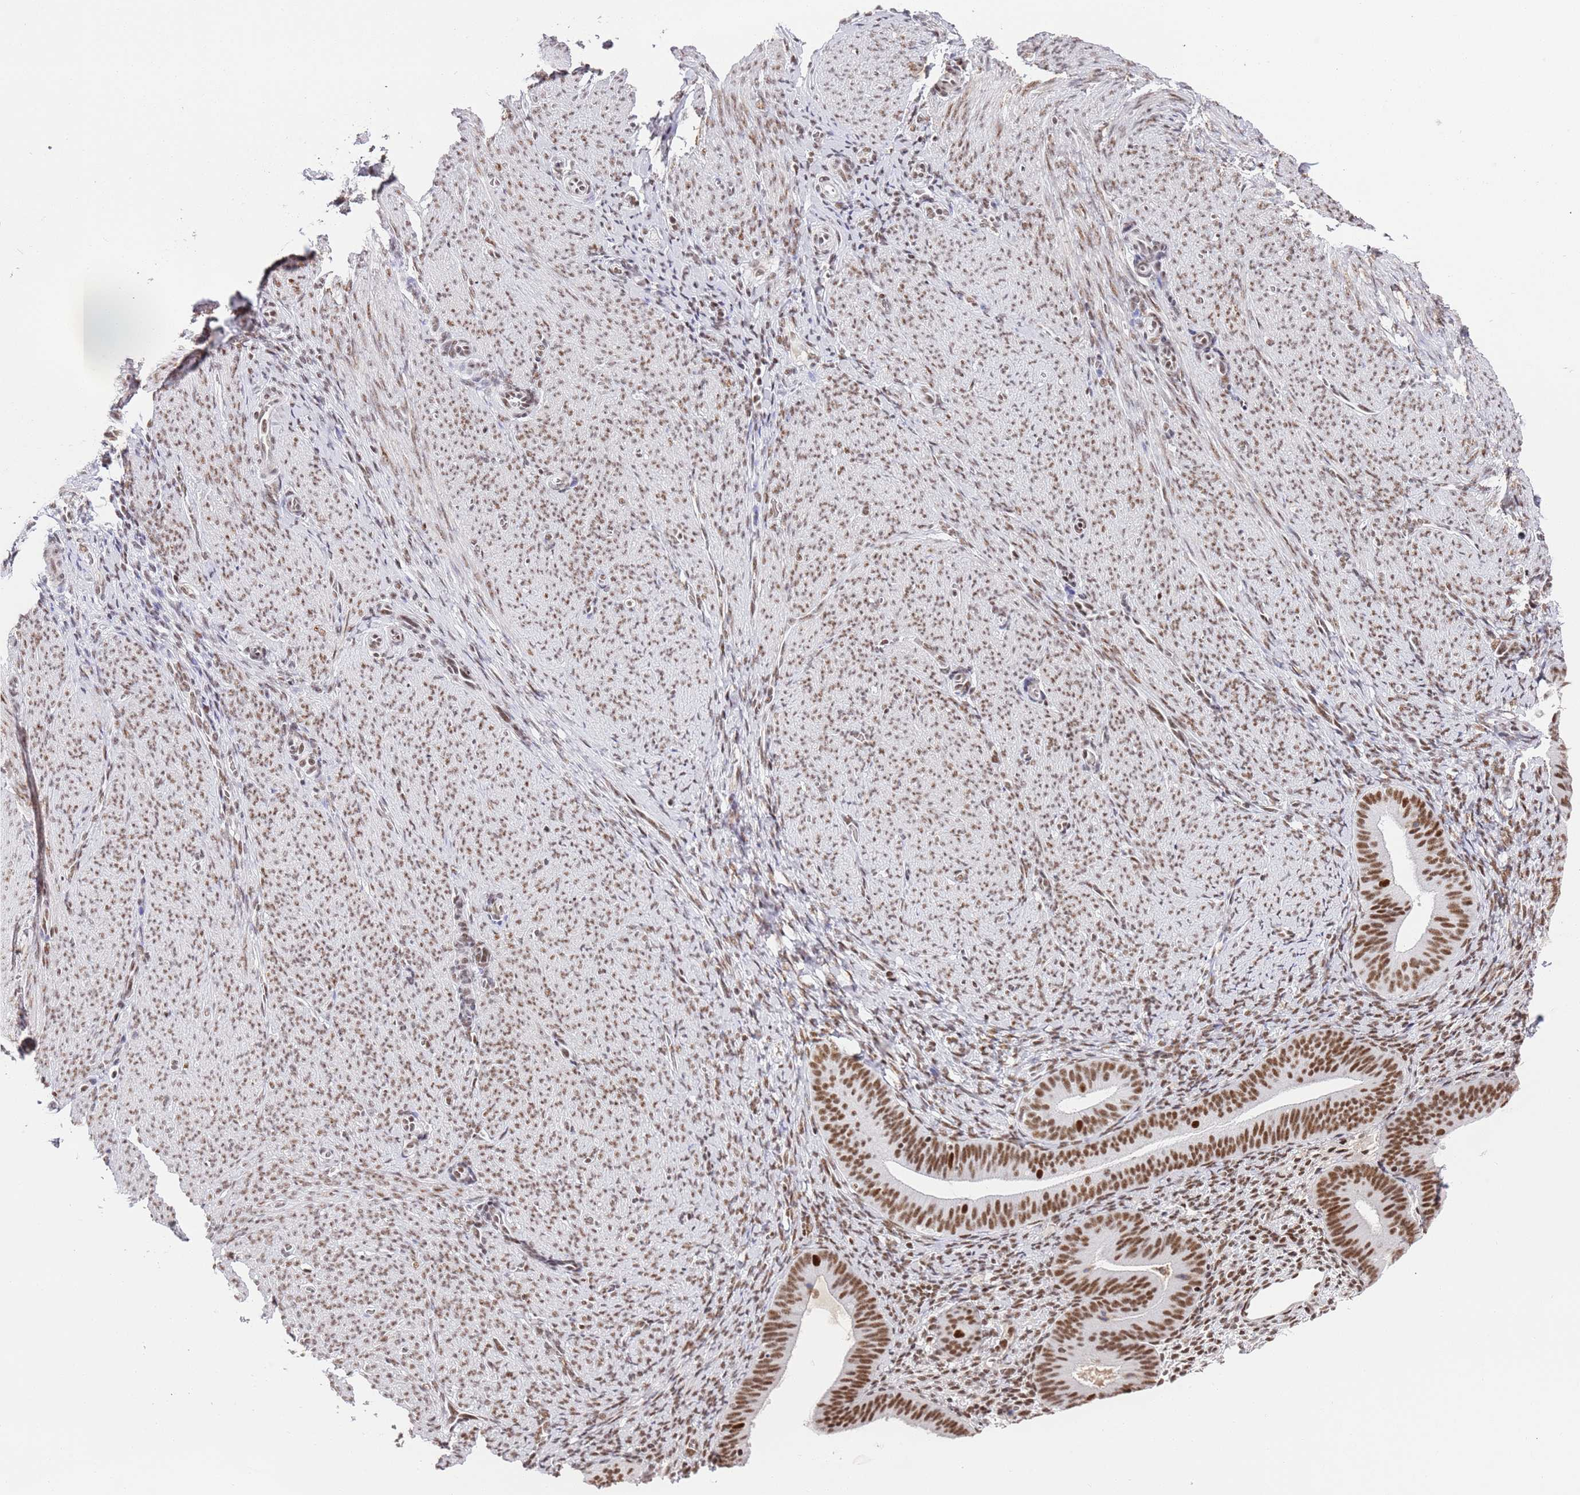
{"staining": {"intensity": "moderate", "quantity": "25%-75%", "location": "nuclear"}, "tissue": "endometrium", "cell_type": "Cells in endometrial stroma", "image_type": "normal", "snomed": [{"axis": "morphology", "description": "Normal tissue, NOS"}, {"axis": "topography", "description": "Endometrium"}], "caption": "IHC histopathology image of benign endometrium: human endometrium stained using IHC displays medium levels of moderate protein expression localized specifically in the nuclear of cells in endometrial stroma, appearing as a nuclear brown color.", "gene": "AKAP8L", "patient": {"sex": "female", "age": 65}}